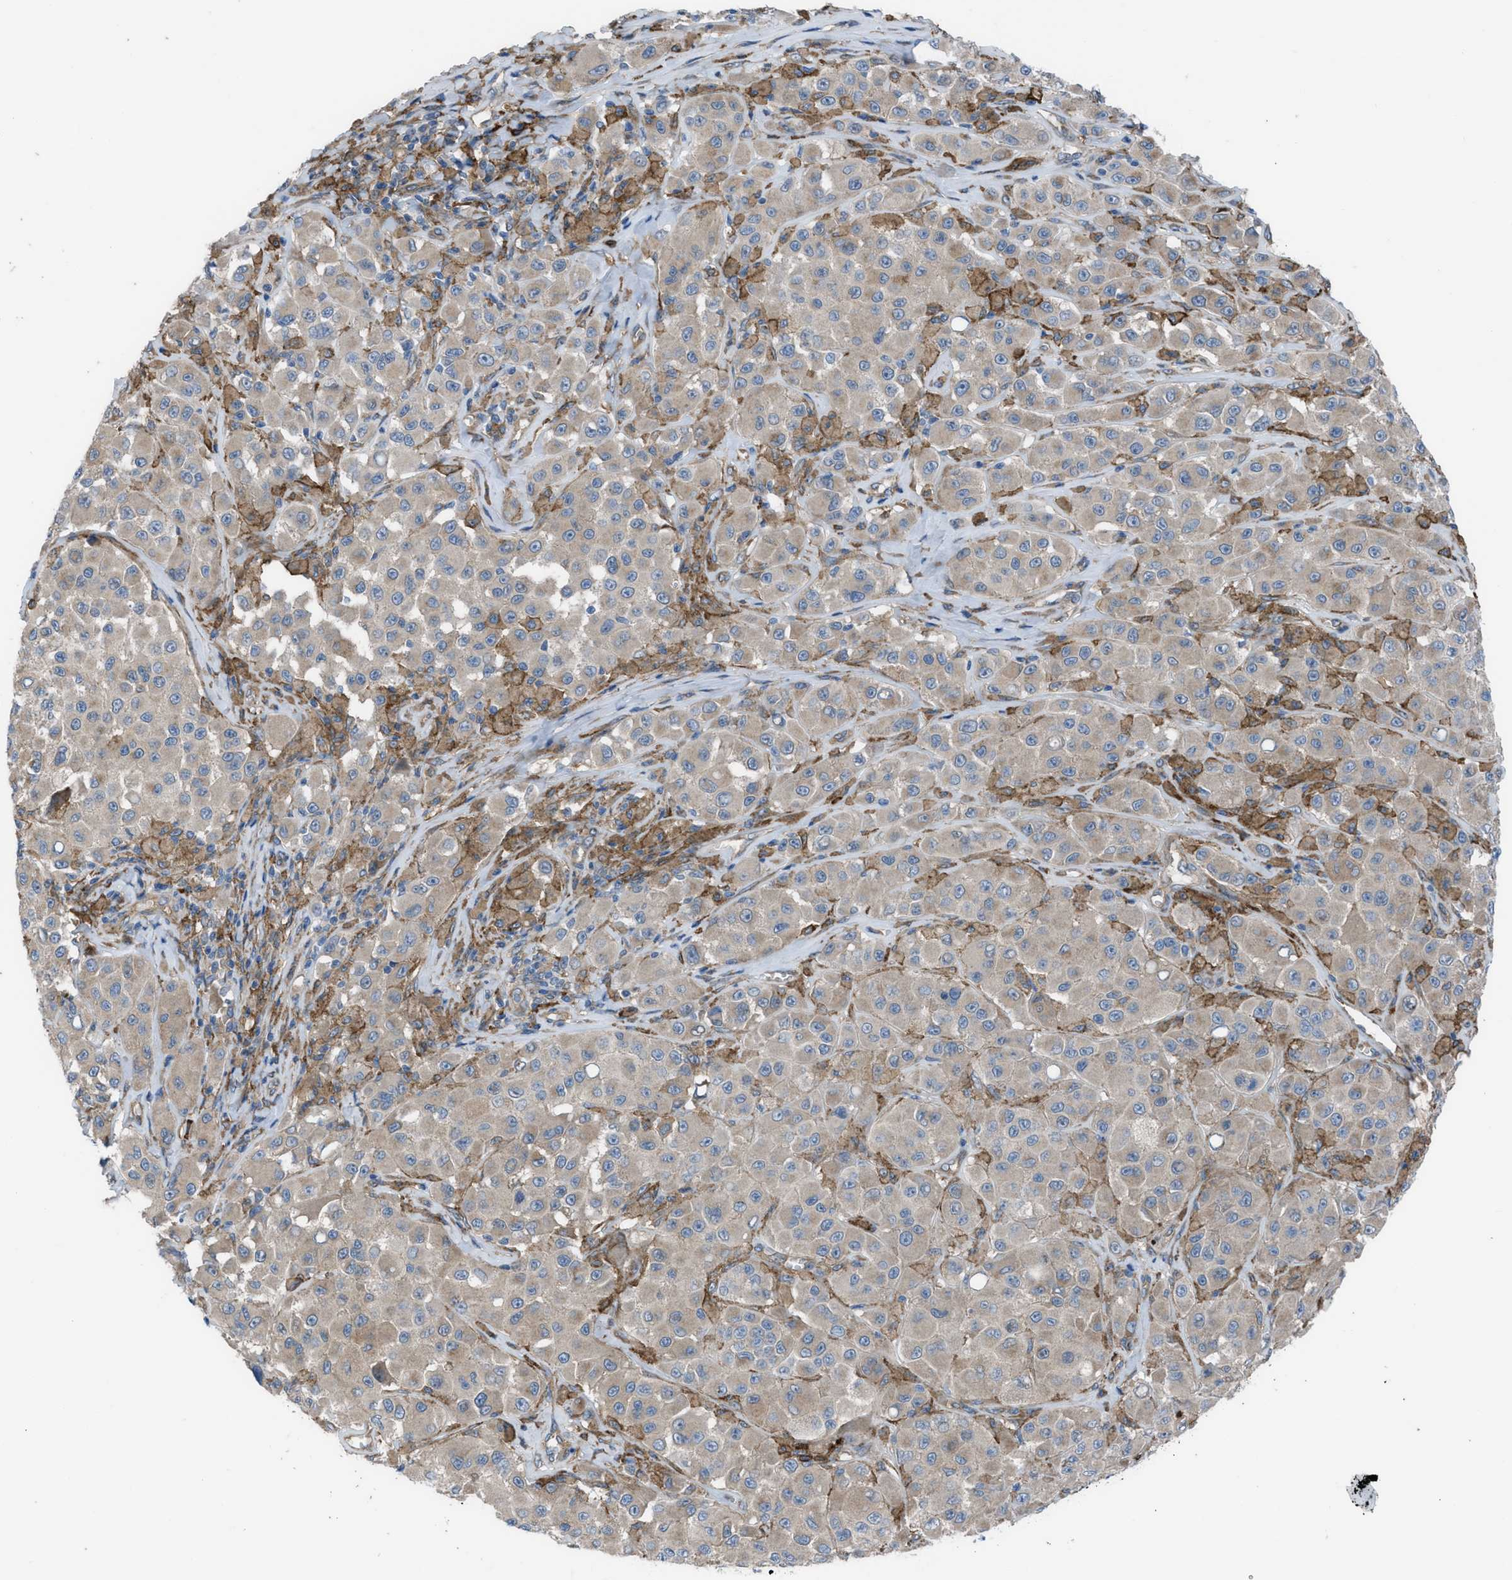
{"staining": {"intensity": "weak", "quantity": ">75%", "location": "cytoplasmic/membranous"}, "tissue": "melanoma", "cell_type": "Tumor cells", "image_type": "cancer", "snomed": [{"axis": "morphology", "description": "Malignant melanoma, NOS"}, {"axis": "topography", "description": "Skin"}], "caption": "Immunohistochemical staining of melanoma exhibits weak cytoplasmic/membranous protein expression in about >75% of tumor cells.", "gene": "EGFR", "patient": {"sex": "male", "age": 84}}